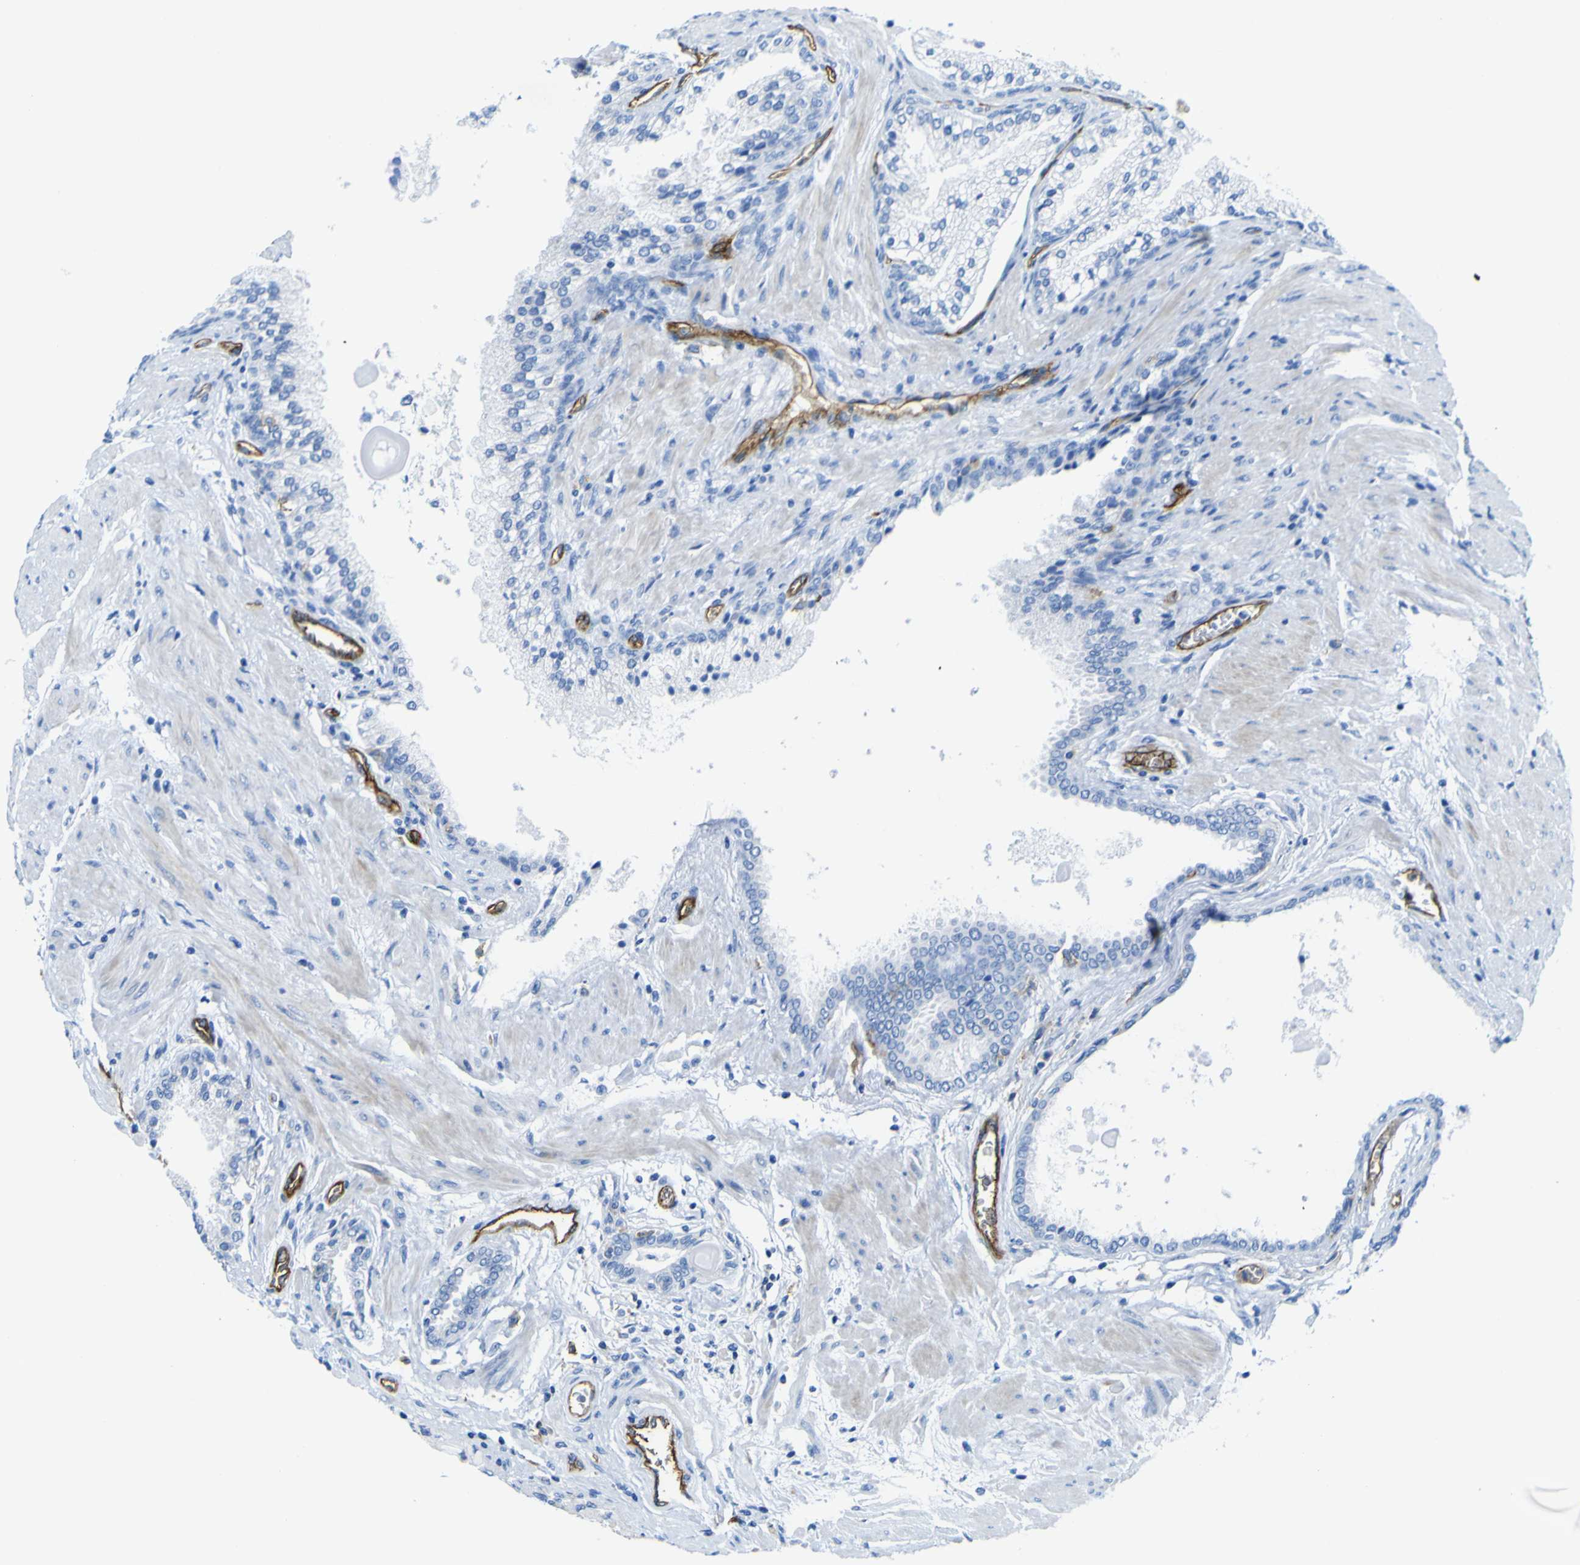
{"staining": {"intensity": "negative", "quantity": "none", "location": "none"}, "tissue": "prostate cancer", "cell_type": "Tumor cells", "image_type": "cancer", "snomed": [{"axis": "morphology", "description": "Adenocarcinoma, High grade"}, {"axis": "topography", "description": "Prostate"}], "caption": "Tumor cells show no significant positivity in prostate high-grade adenocarcinoma.", "gene": "CD93", "patient": {"sex": "male", "age": 58}}